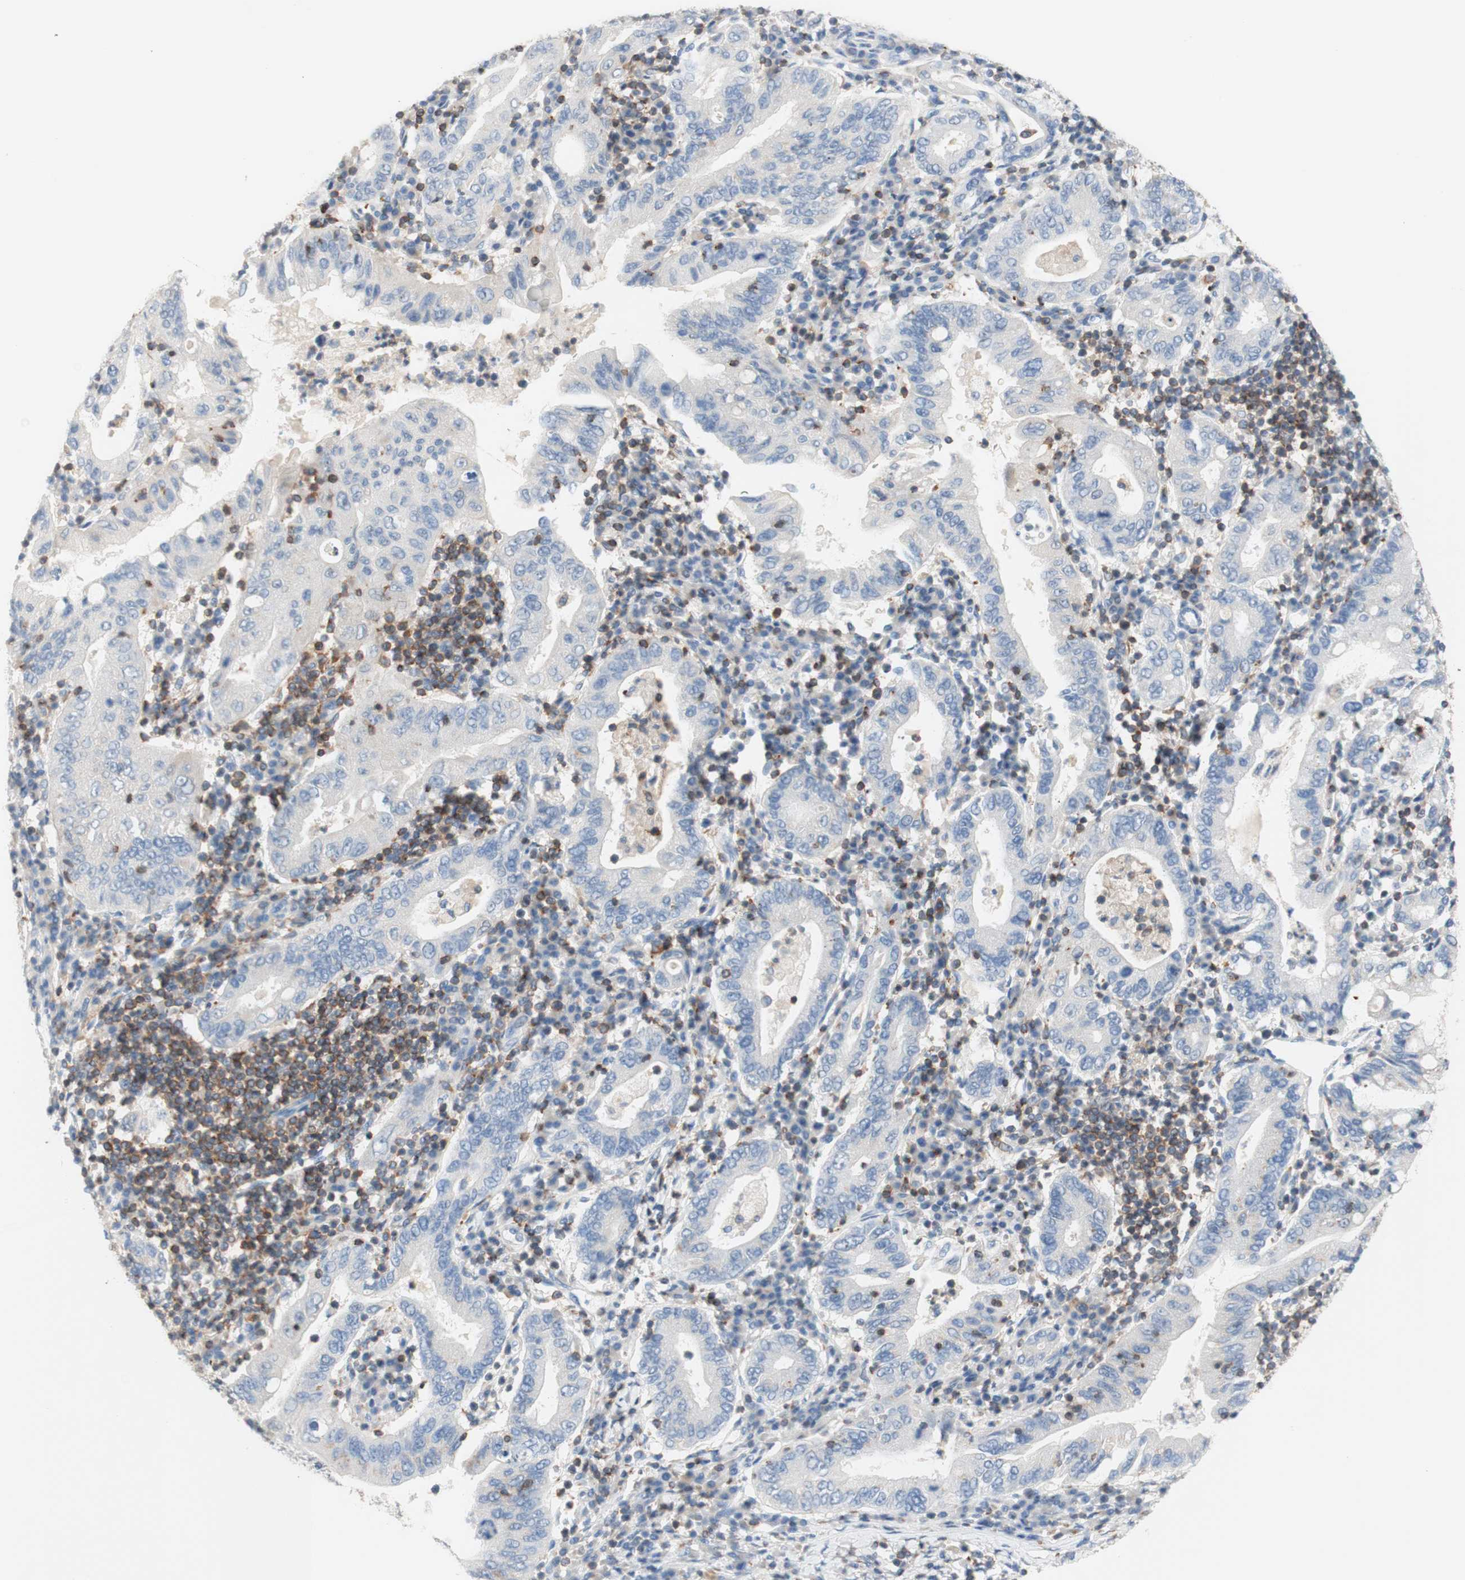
{"staining": {"intensity": "negative", "quantity": "none", "location": "none"}, "tissue": "stomach cancer", "cell_type": "Tumor cells", "image_type": "cancer", "snomed": [{"axis": "morphology", "description": "Normal tissue, NOS"}, {"axis": "morphology", "description": "Adenocarcinoma, NOS"}, {"axis": "topography", "description": "Esophagus"}, {"axis": "topography", "description": "Stomach, upper"}, {"axis": "topography", "description": "Peripheral nerve tissue"}], "caption": "A photomicrograph of stomach cancer (adenocarcinoma) stained for a protein demonstrates no brown staining in tumor cells.", "gene": "SPINK6", "patient": {"sex": "male", "age": 62}}